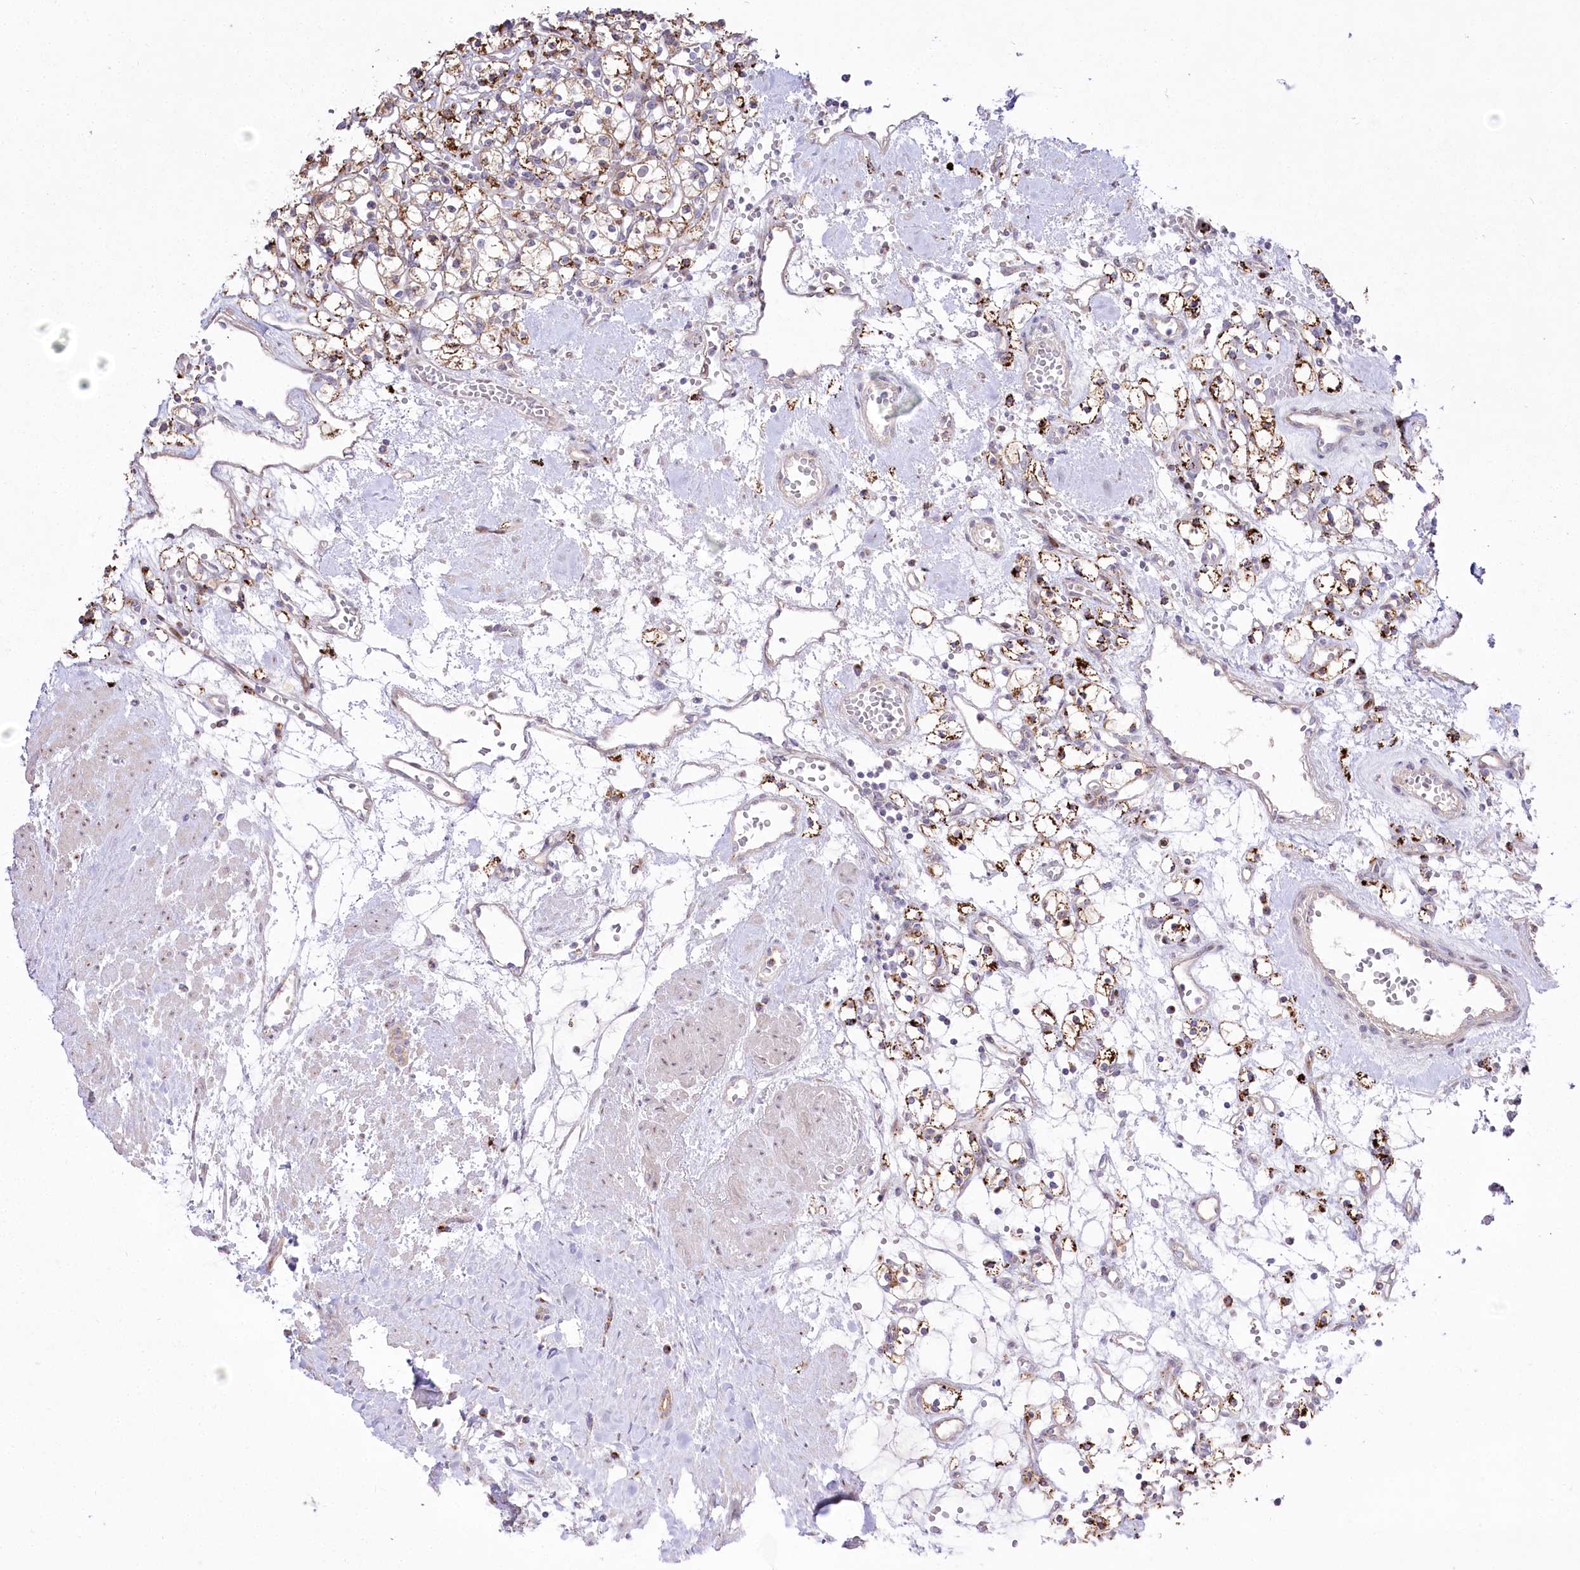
{"staining": {"intensity": "strong", "quantity": "25%-75%", "location": "cytoplasmic/membranous"}, "tissue": "renal cancer", "cell_type": "Tumor cells", "image_type": "cancer", "snomed": [{"axis": "morphology", "description": "Adenocarcinoma, NOS"}, {"axis": "topography", "description": "Kidney"}], "caption": "This is a histology image of immunohistochemistry staining of renal cancer, which shows strong staining in the cytoplasmic/membranous of tumor cells.", "gene": "CEP164", "patient": {"sex": "female", "age": 59}}